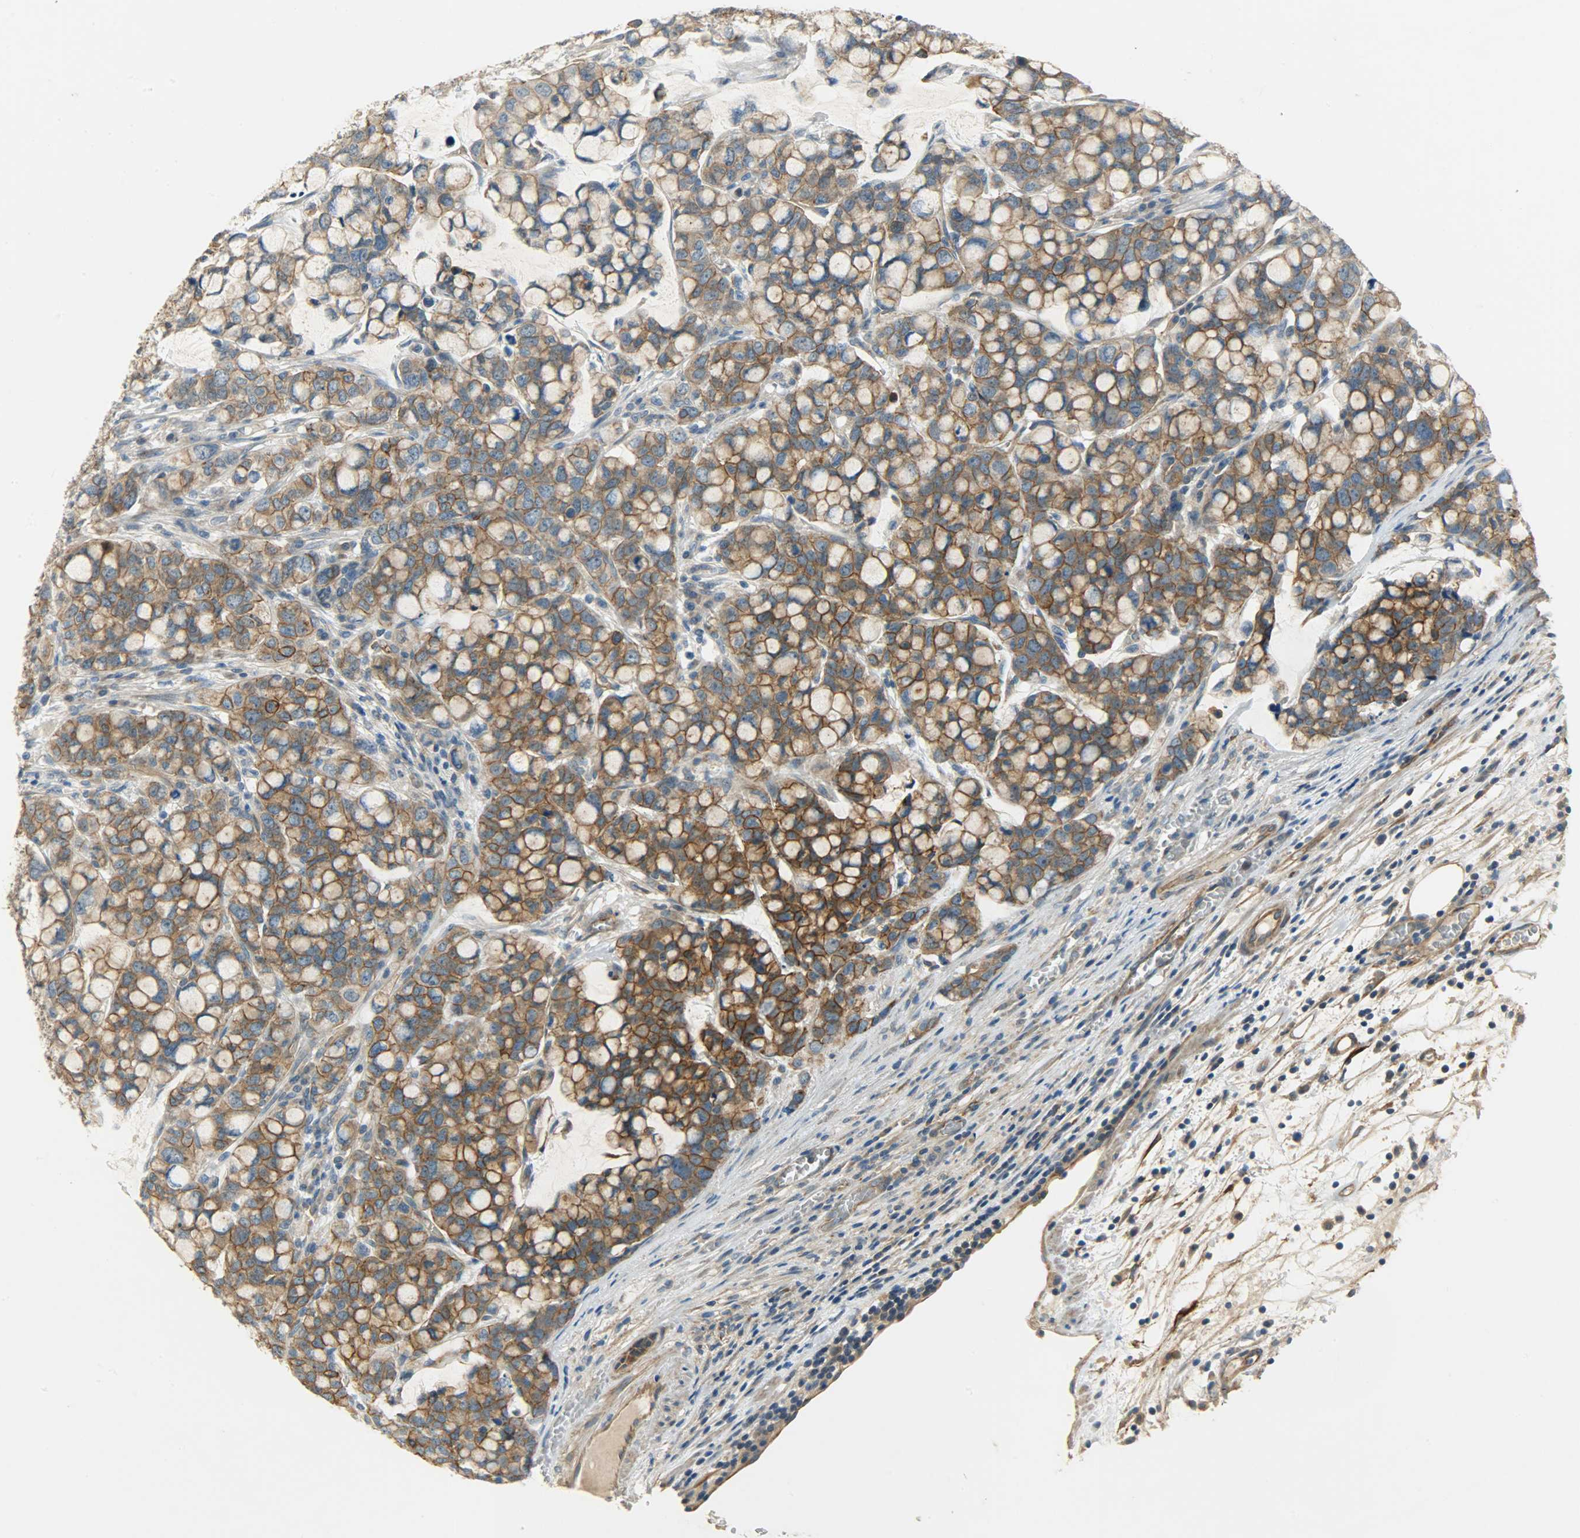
{"staining": {"intensity": "moderate", "quantity": ">75%", "location": "cytoplasmic/membranous"}, "tissue": "stomach cancer", "cell_type": "Tumor cells", "image_type": "cancer", "snomed": [{"axis": "morphology", "description": "Adenocarcinoma, NOS"}, {"axis": "topography", "description": "Stomach, lower"}], "caption": "Moderate cytoplasmic/membranous expression is identified in about >75% of tumor cells in stomach cancer (adenocarcinoma).", "gene": "KIAA1217", "patient": {"sex": "male", "age": 84}}